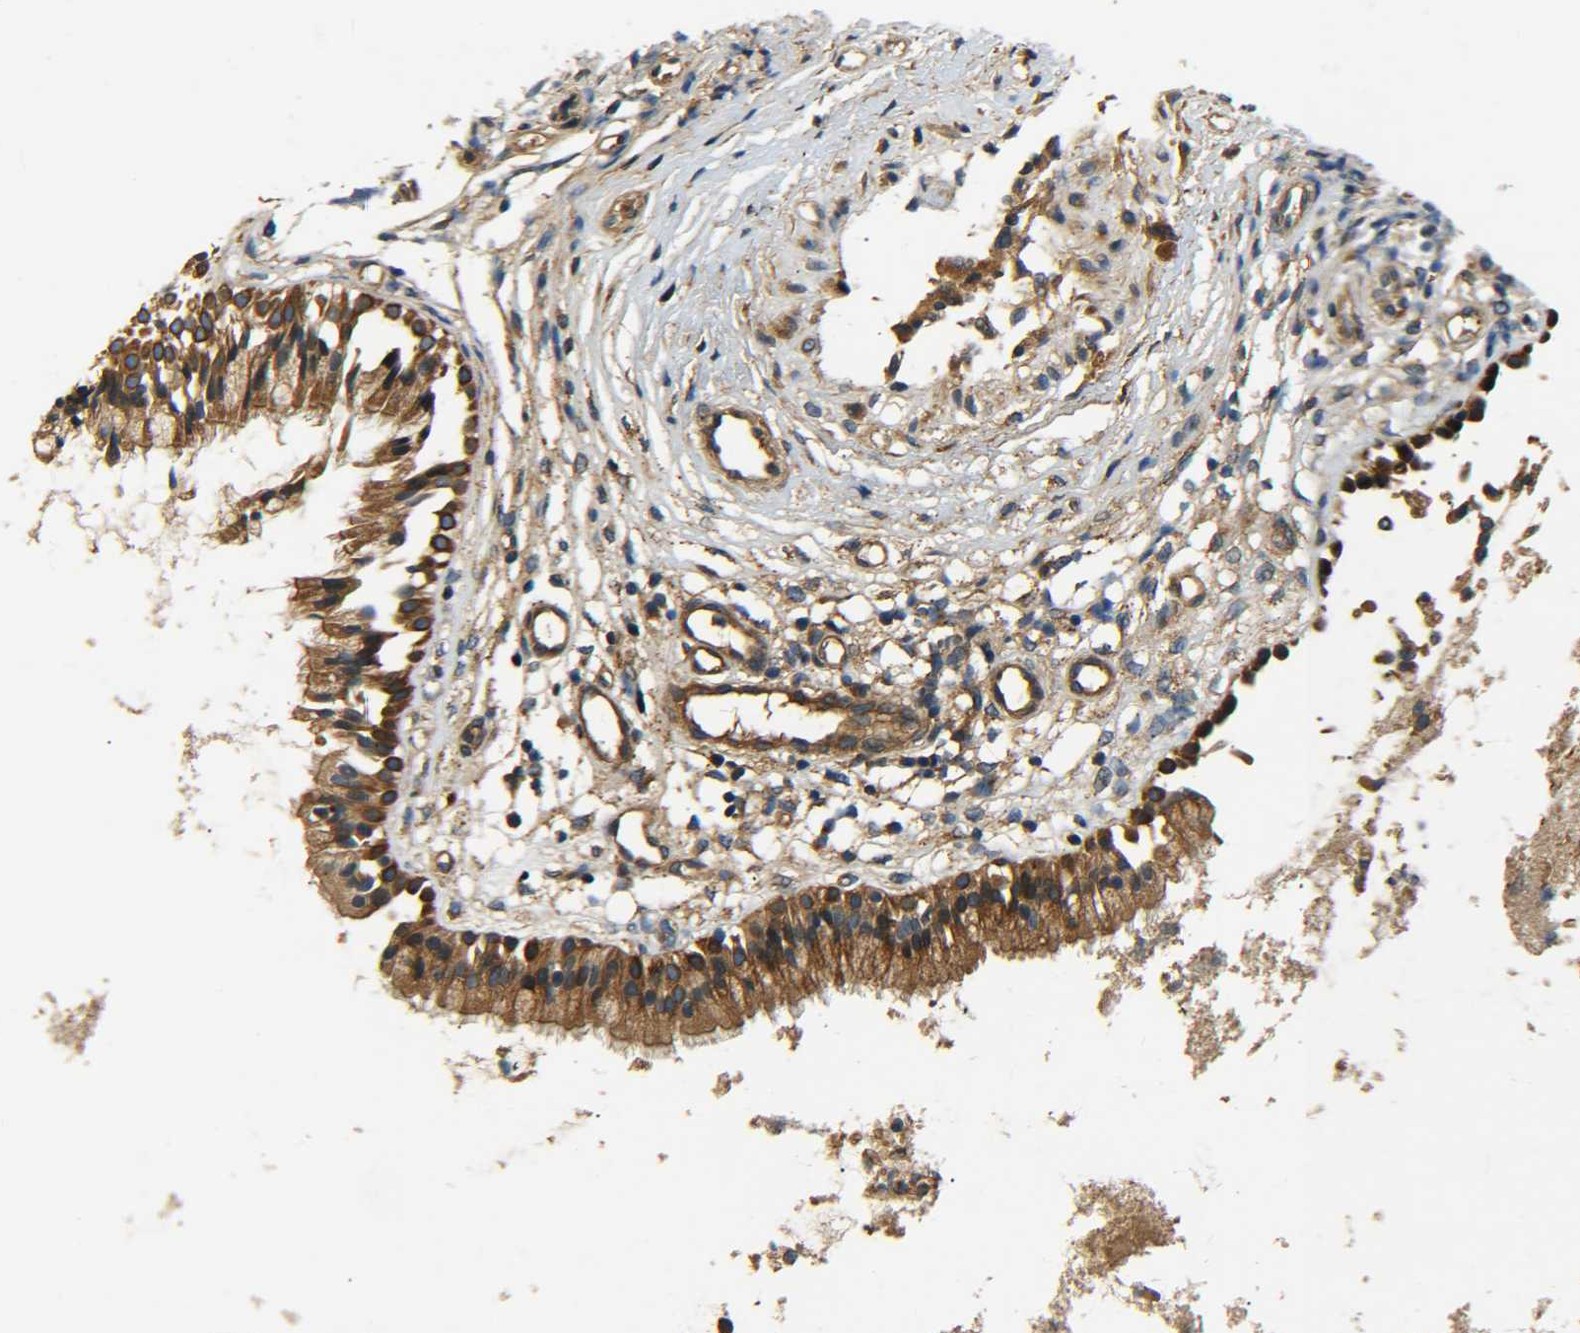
{"staining": {"intensity": "strong", "quantity": ">75%", "location": "cytoplasmic/membranous"}, "tissue": "nasopharynx", "cell_type": "Respiratory epithelial cells", "image_type": "normal", "snomed": [{"axis": "morphology", "description": "Normal tissue, NOS"}, {"axis": "topography", "description": "Nasopharynx"}], "caption": "Unremarkable nasopharynx exhibits strong cytoplasmic/membranous staining in about >75% of respiratory epithelial cells, visualized by immunohistochemistry.", "gene": "LRCH3", "patient": {"sex": "male", "age": 21}}